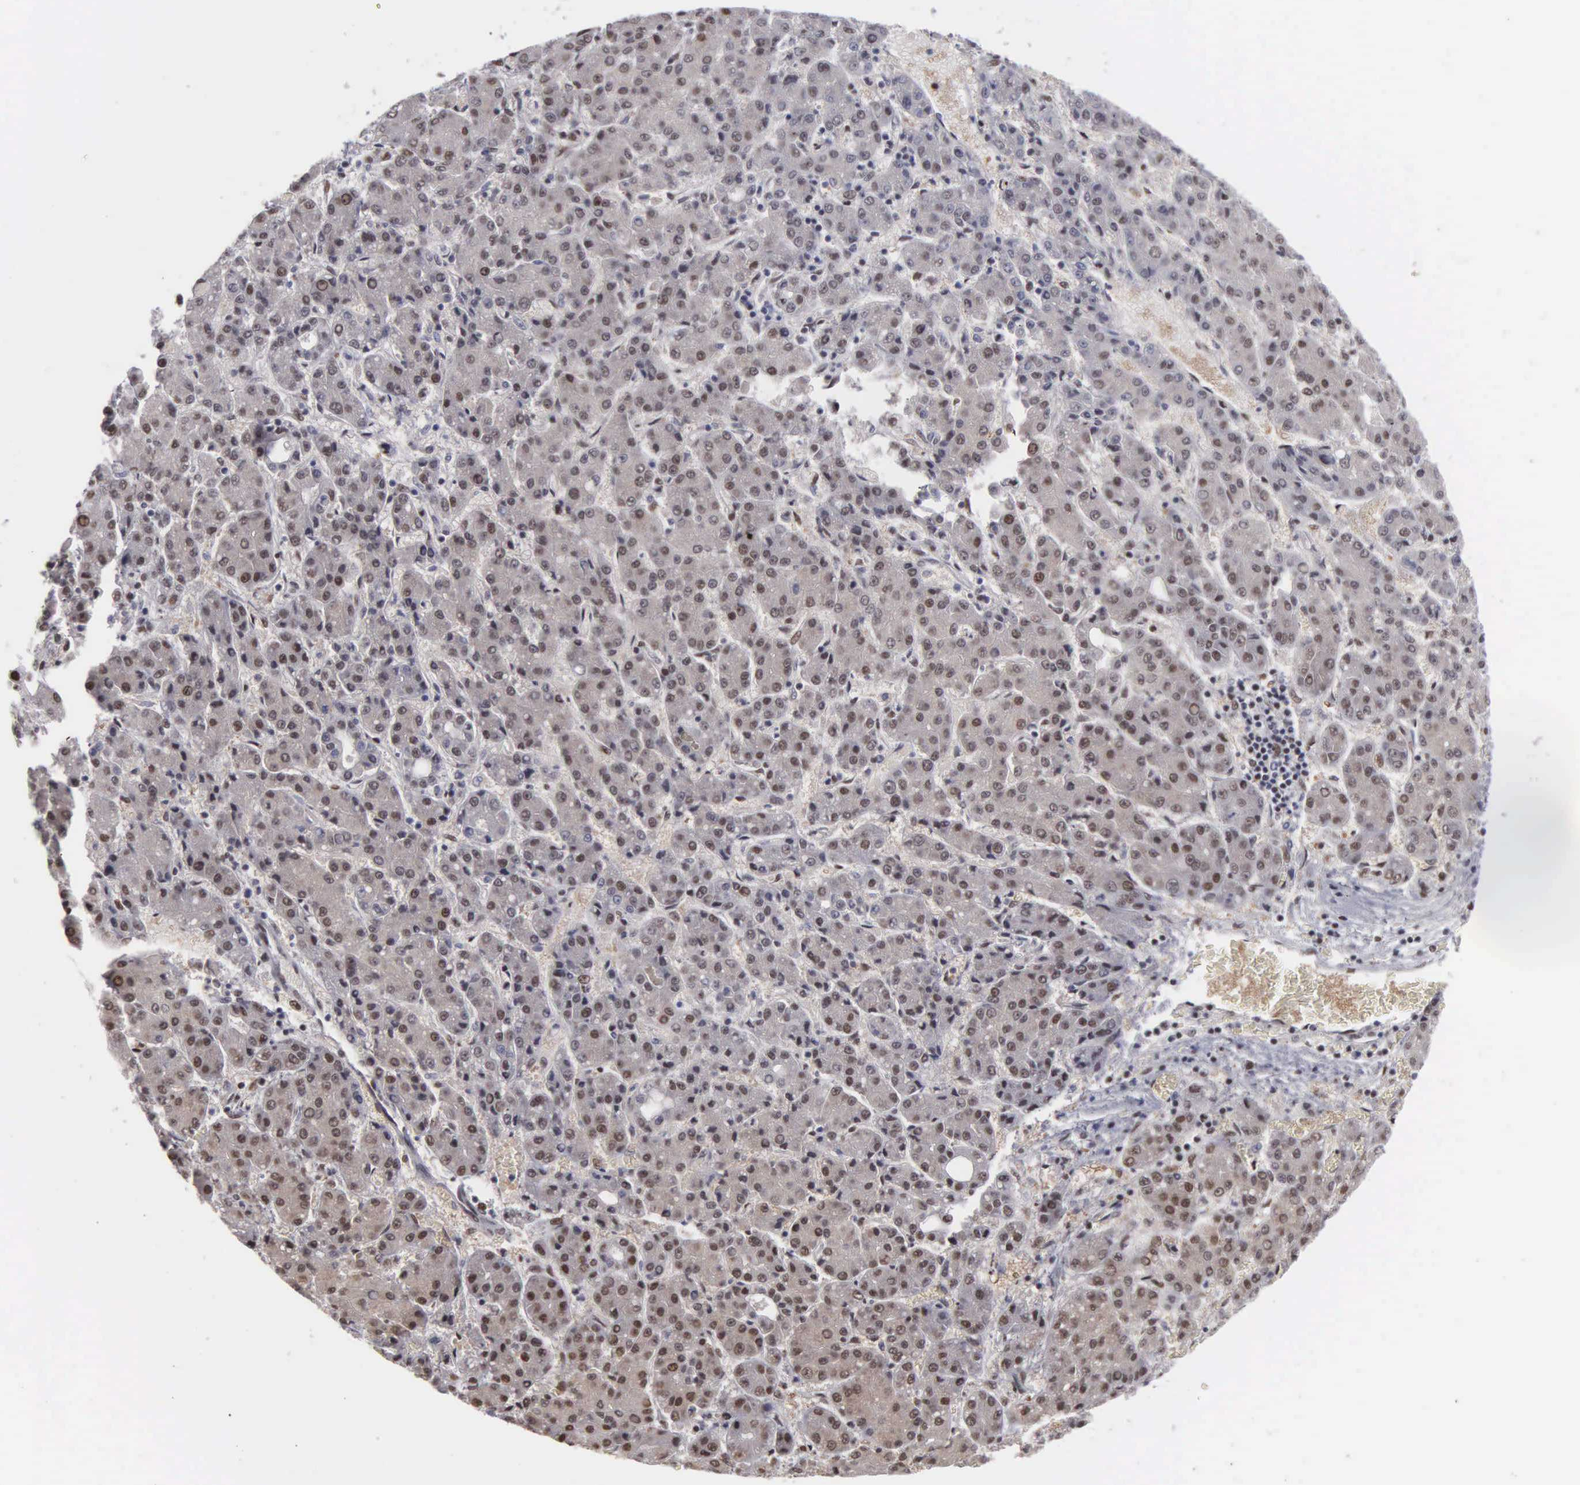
{"staining": {"intensity": "weak", "quantity": "<25%", "location": "nuclear"}, "tissue": "liver cancer", "cell_type": "Tumor cells", "image_type": "cancer", "snomed": [{"axis": "morphology", "description": "Carcinoma, Hepatocellular, NOS"}, {"axis": "topography", "description": "Liver"}], "caption": "Immunohistochemistry (IHC) photomicrograph of human liver cancer stained for a protein (brown), which reveals no positivity in tumor cells.", "gene": "KIAA0586", "patient": {"sex": "male", "age": 69}}